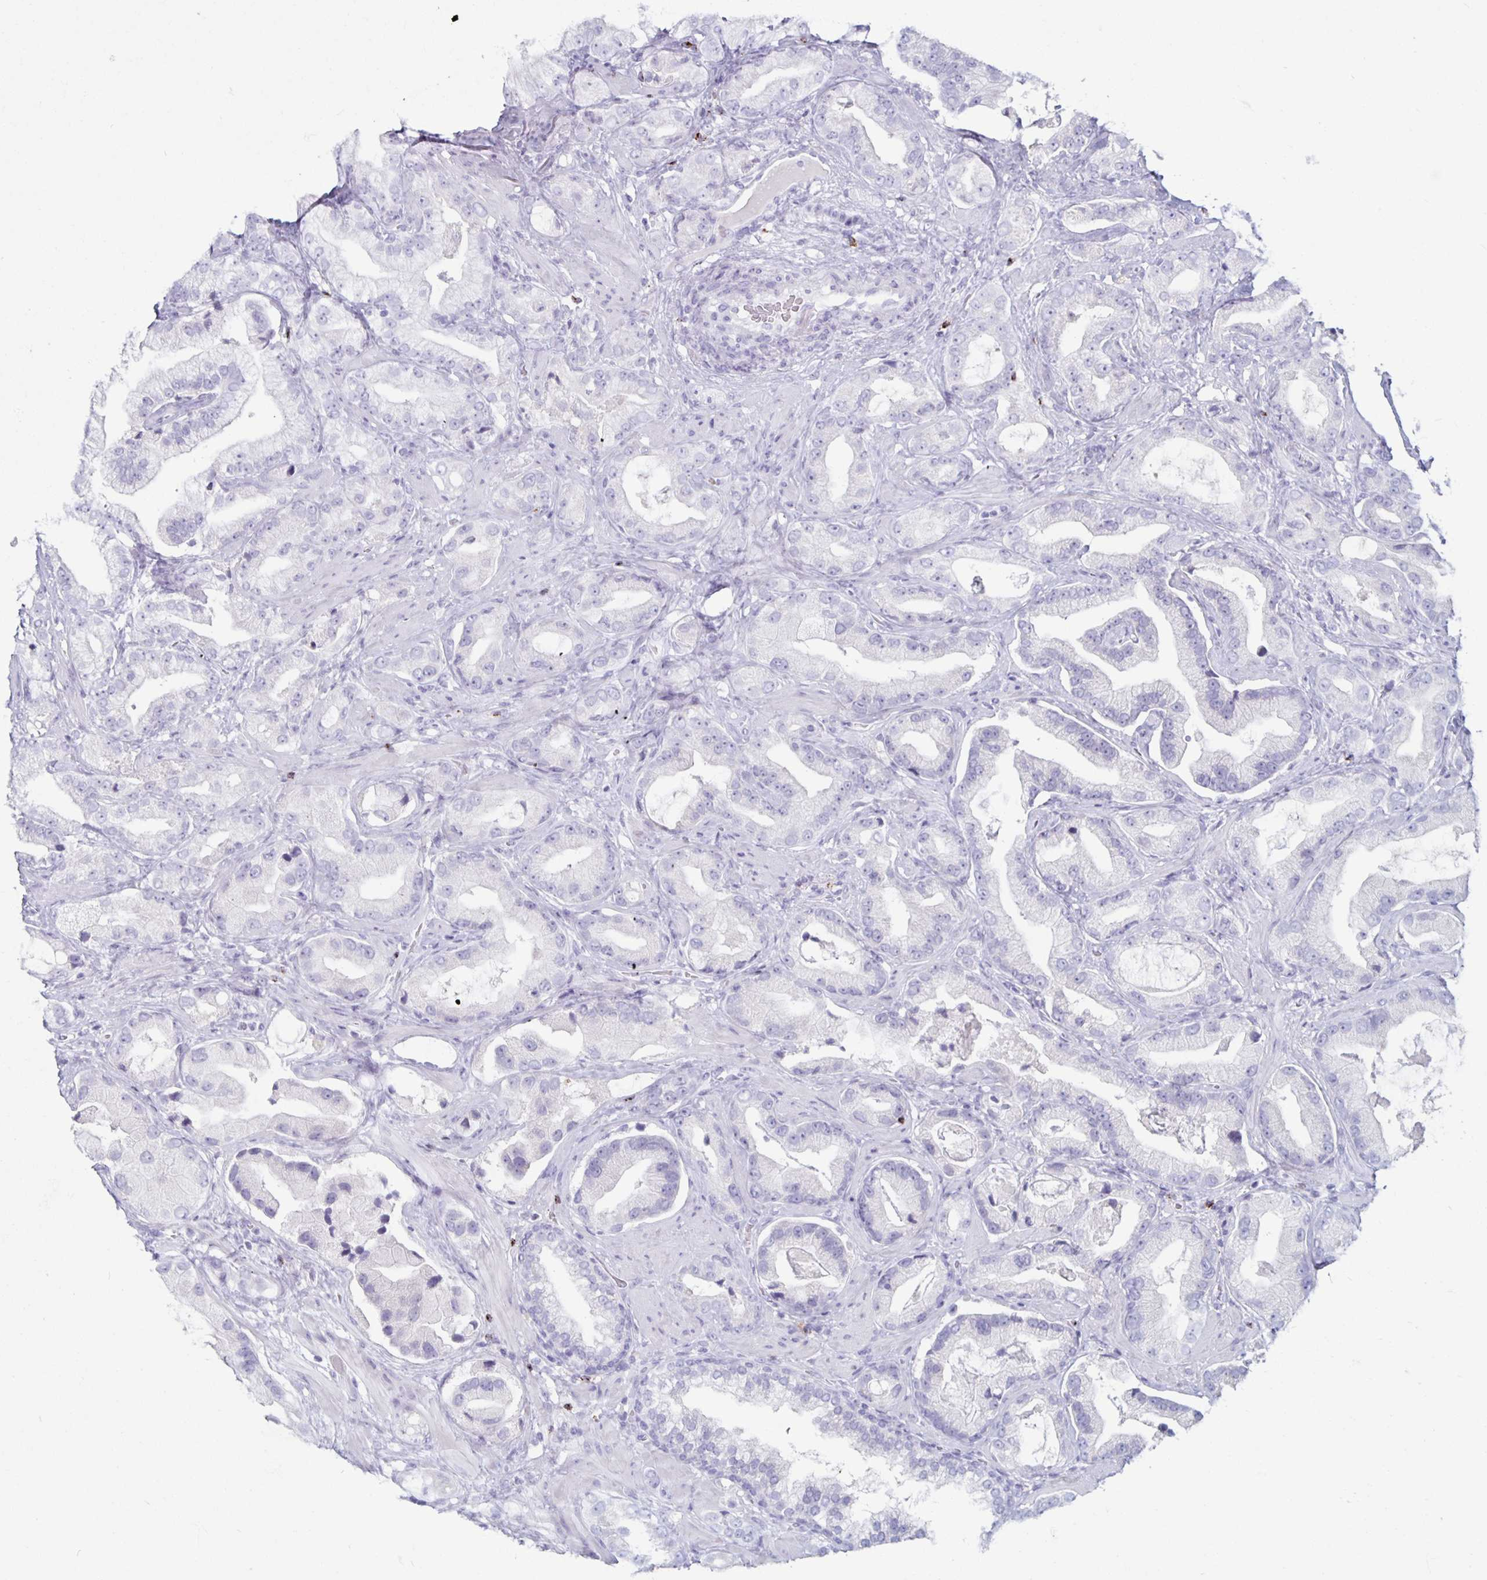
{"staining": {"intensity": "negative", "quantity": "none", "location": "none"}, "tissue": "prostate cancer", "cell_type": "Tumor cells", "image_type": "cancer", "snomed": [{"axis": "morphology", "description": "Adenocarcinoma, Low grade"}, {"axis": "topography", "description": "Prostate"}], "caption": "The image displays no significant staining in tumor cells of prostate cancer. The staining was performed using DAB (3,3'-diaminobenzidine) to visualize the protein expression in brown, while the nuclei were stained in blue with hematoxylin (Magnification: 20x).", "gene": "GZMK", "patient": {"sex": "male", "age": 62}}